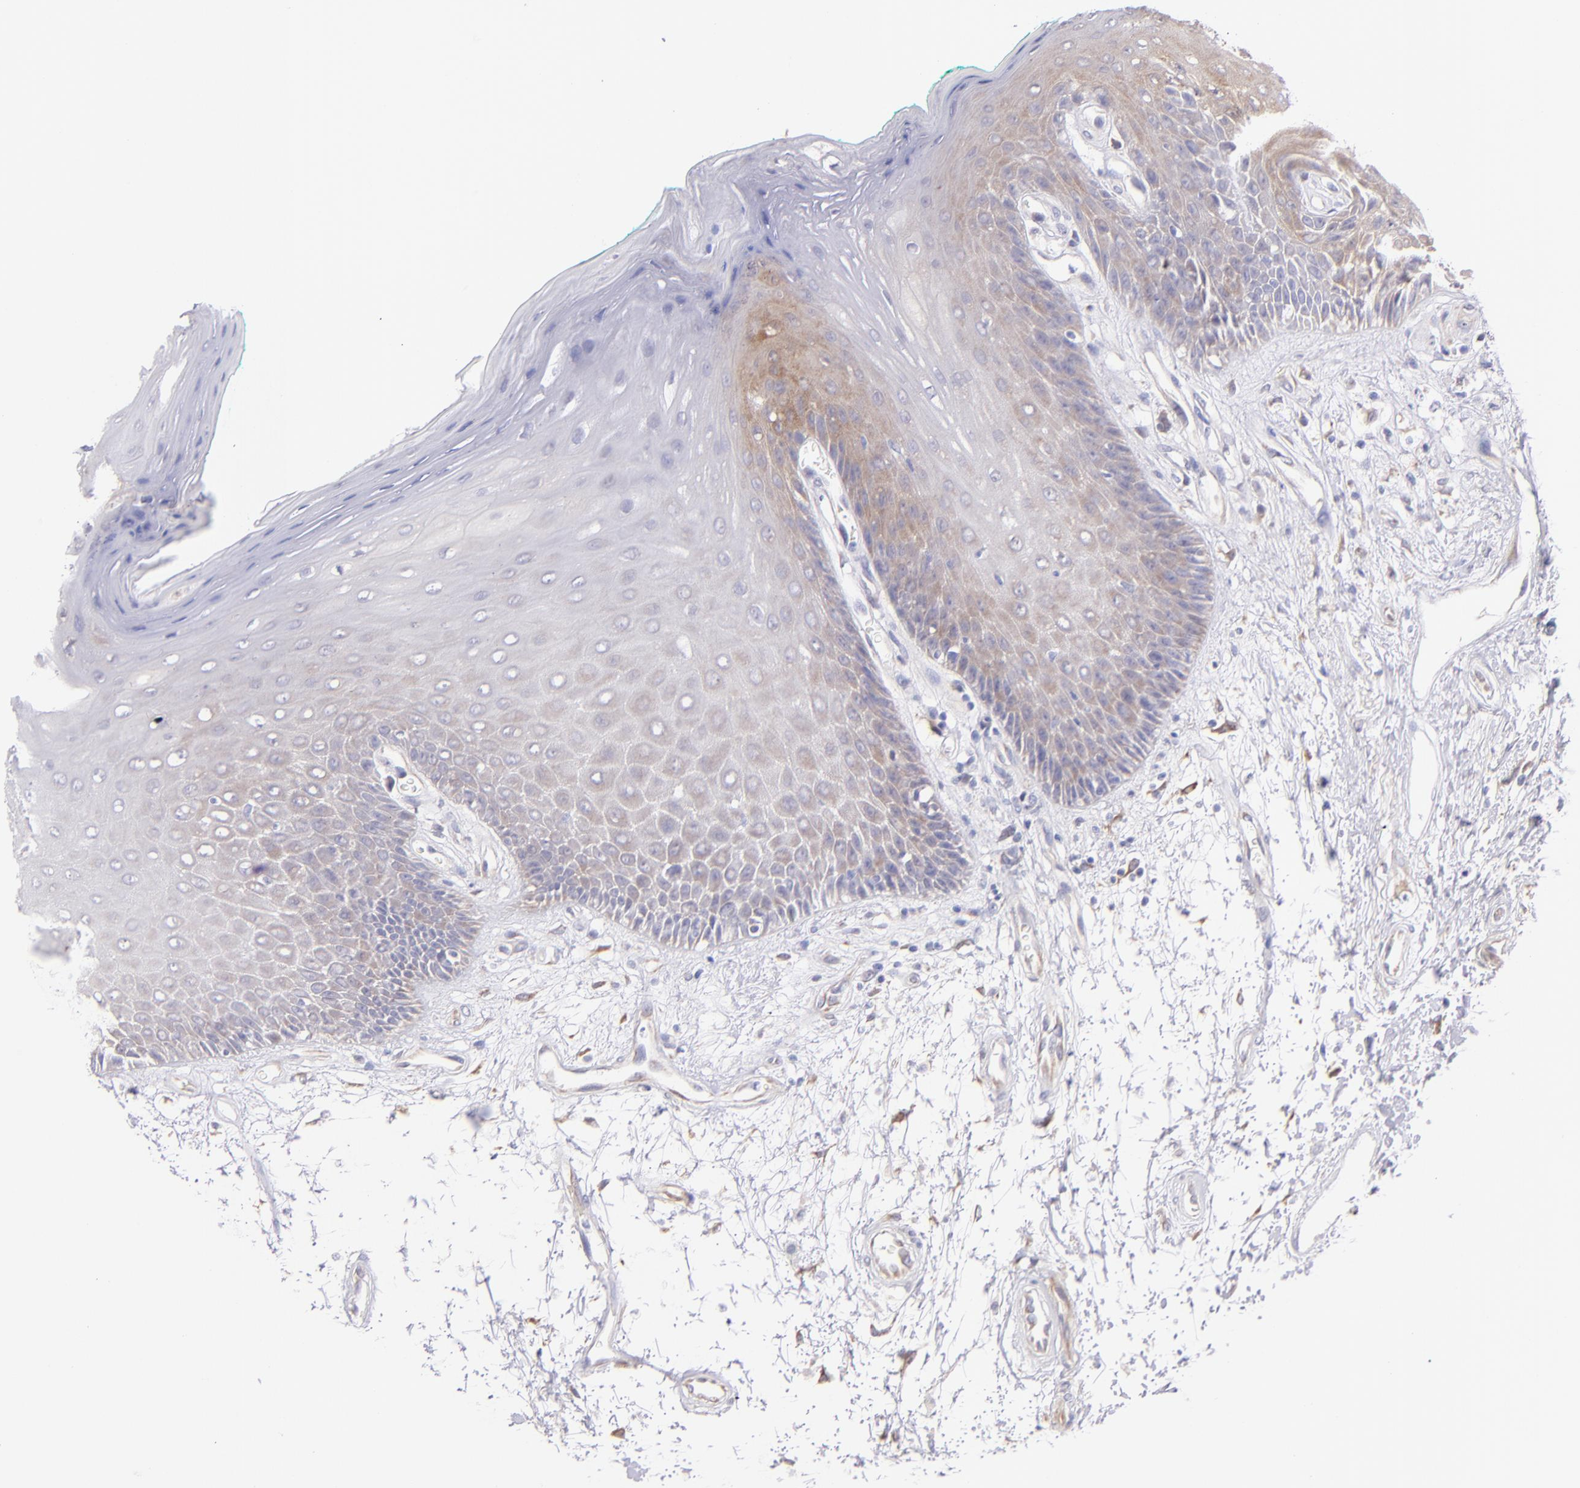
{"staining": {"intensity": "weak", "quantity": "25%-75%", "location": "cytoplasmic/membranous"}, "tissue": "oral mucosa", "cell_type": "Squamous epithelial cells", "image_type": "normal", "snomed": [{"axis": "morphology", "description": "Normal tissue, NOS"}, {"axis": "morphology", "description": "Squamous cell carcinoma, NOS"}, {"axis": "topography", "description": "Skeletal muscle"}, {"axis": "topography", "description": "Oral tissue"}, {"axis": "topography", "description": "Head-Neck"}], "caption": "Immunohistochemical staining of benign oral mucosa displays 25%-75% levels of weak cytoplasmic/membranous protein positivity in approximately 25%-75% of squamous epithelial cells.", "gene": "SH2D4A", "patient": {"sex": "female", "age": 84}}